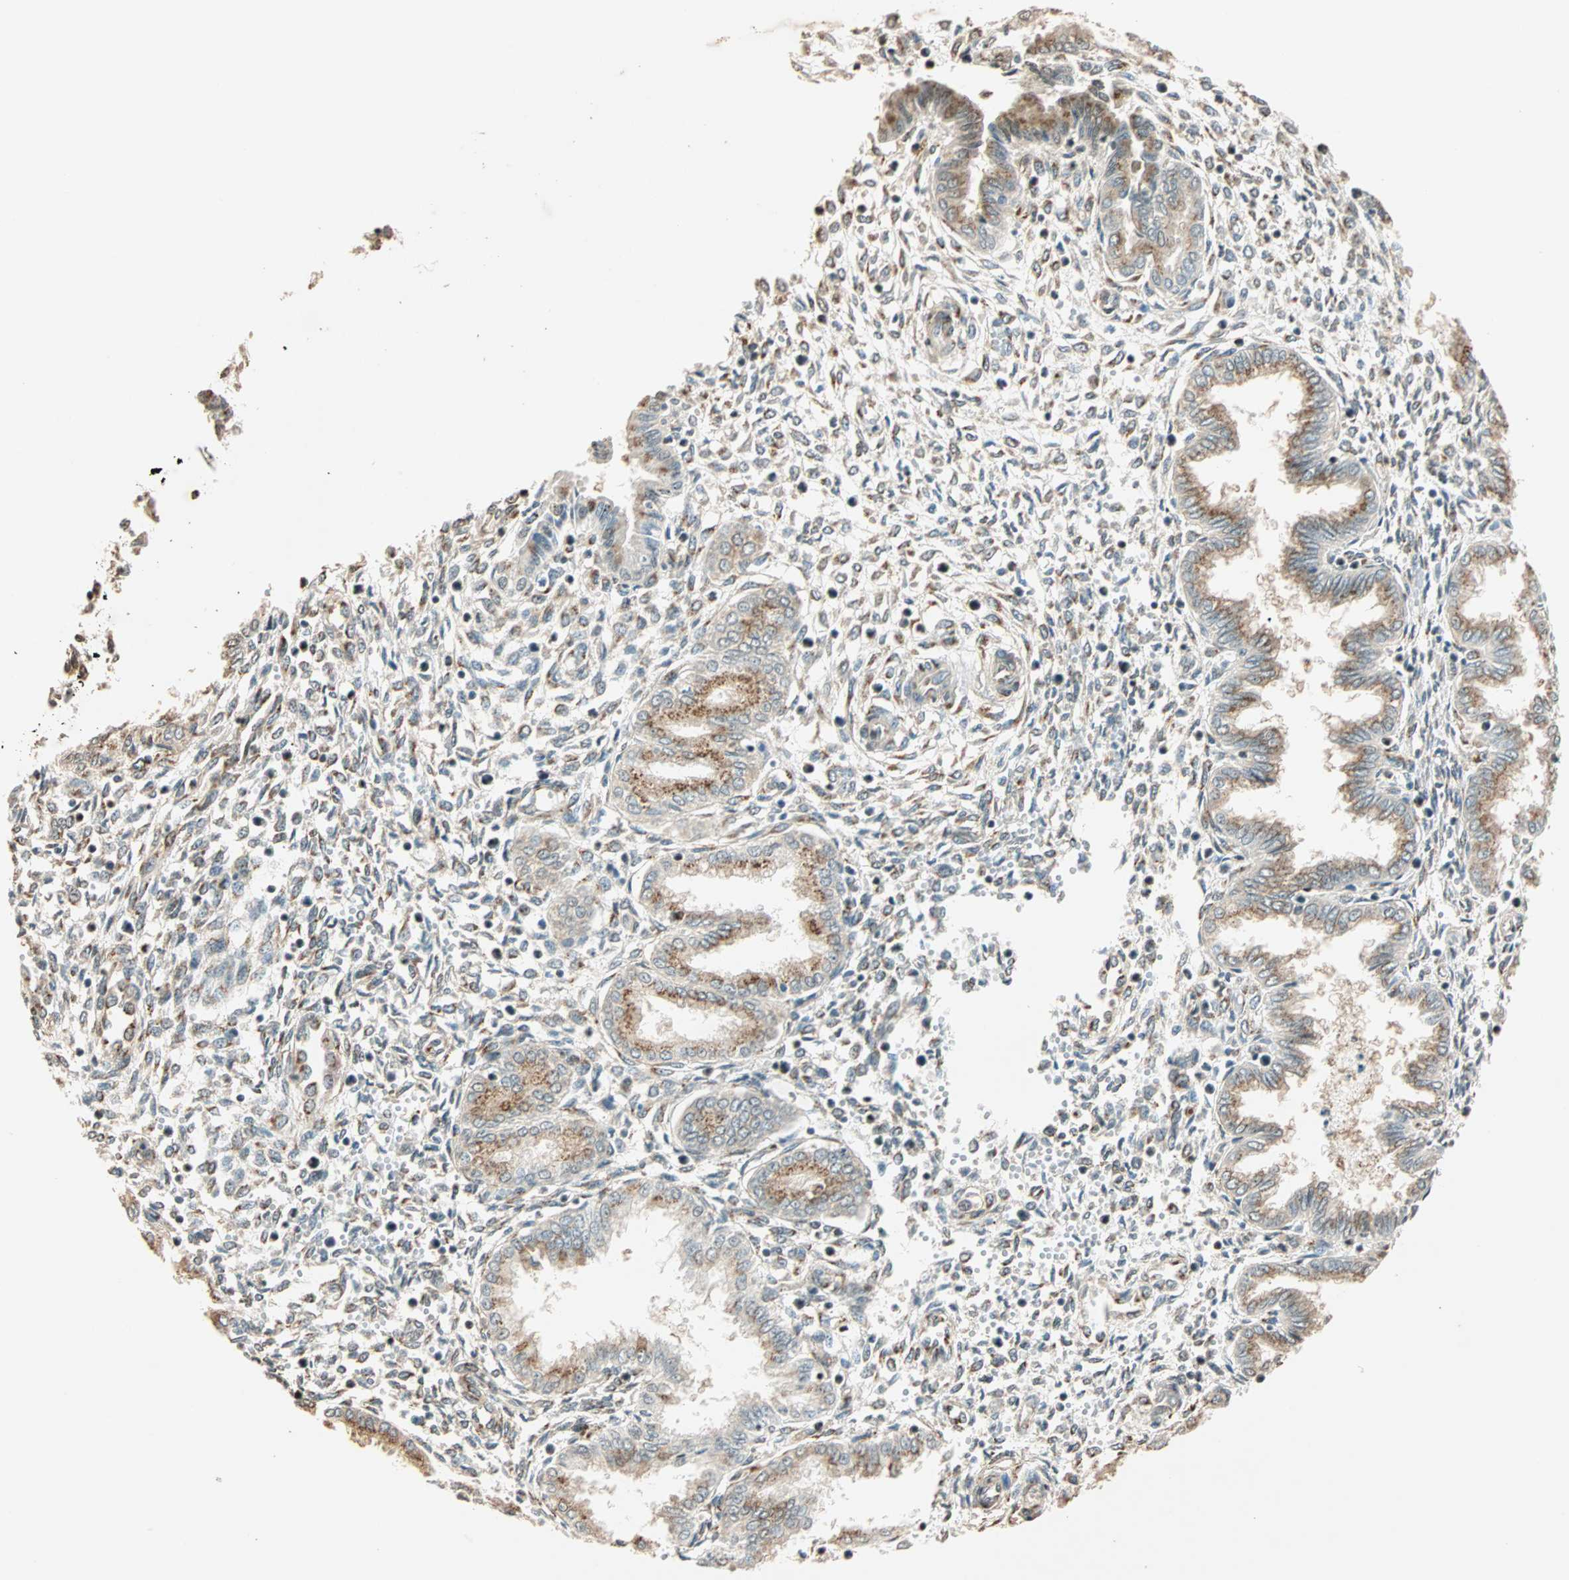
{"staining": {"intensity": "weak", "quantity": "25%-75%", "location": "cytoplasmic/membranous"}, "tissue": "endometrium", "cell_type": "Cells in endometrial stroma", "image_type": "normal", "snomed": [{"axis": "morphology", "description": "Normal tissue, NOS"}, {"axis": "topography", "description": "Endometrium"}], "caption": "Unremarkable endometrium displays weak cytoplasmic/membranous staining in about 25%-75% of cells in endometrial stroma.", "gene": "PRDM2", "patient": {"sex": "female", "age": 33}}